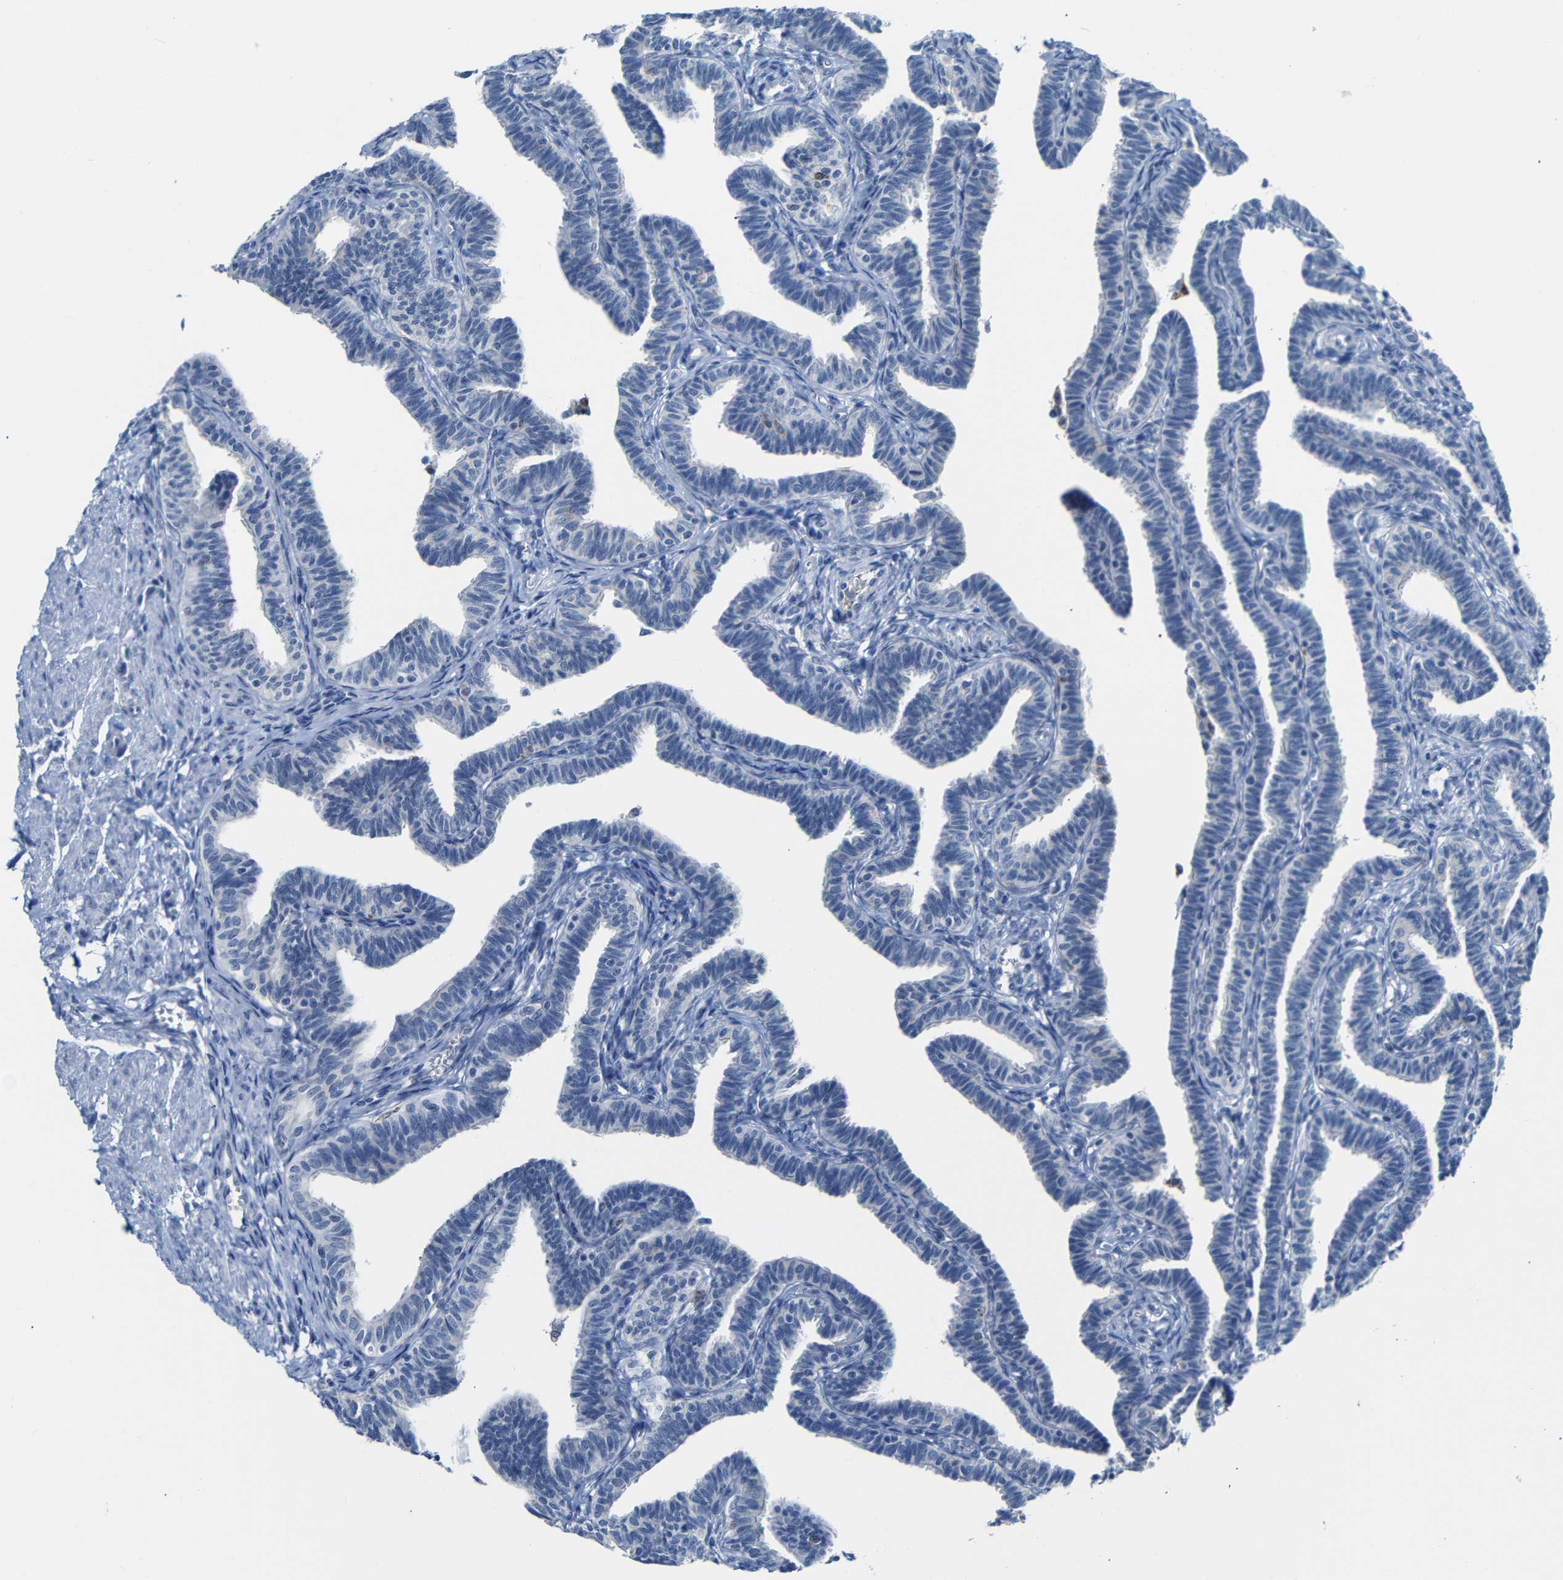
{"staining": {"intensity": "negative", "quantity": "none", "location": "none"}, "tissue": "fallopian tube", "cell_type": "Glandular cells", "image_type": "normal", "snomed": [{"axis": "morphology", "description": "Normal tissue, NOS"}, {"axis": "topography", "description": "Fallopian tube"}, {"axis": "topography", "description": "Ovary"}], "caption": "The IHC image has no significant staining in glandular cells of fallopian tube.", "gene": "C15orf48", "patient": {"sex": "female", "age": 23}}